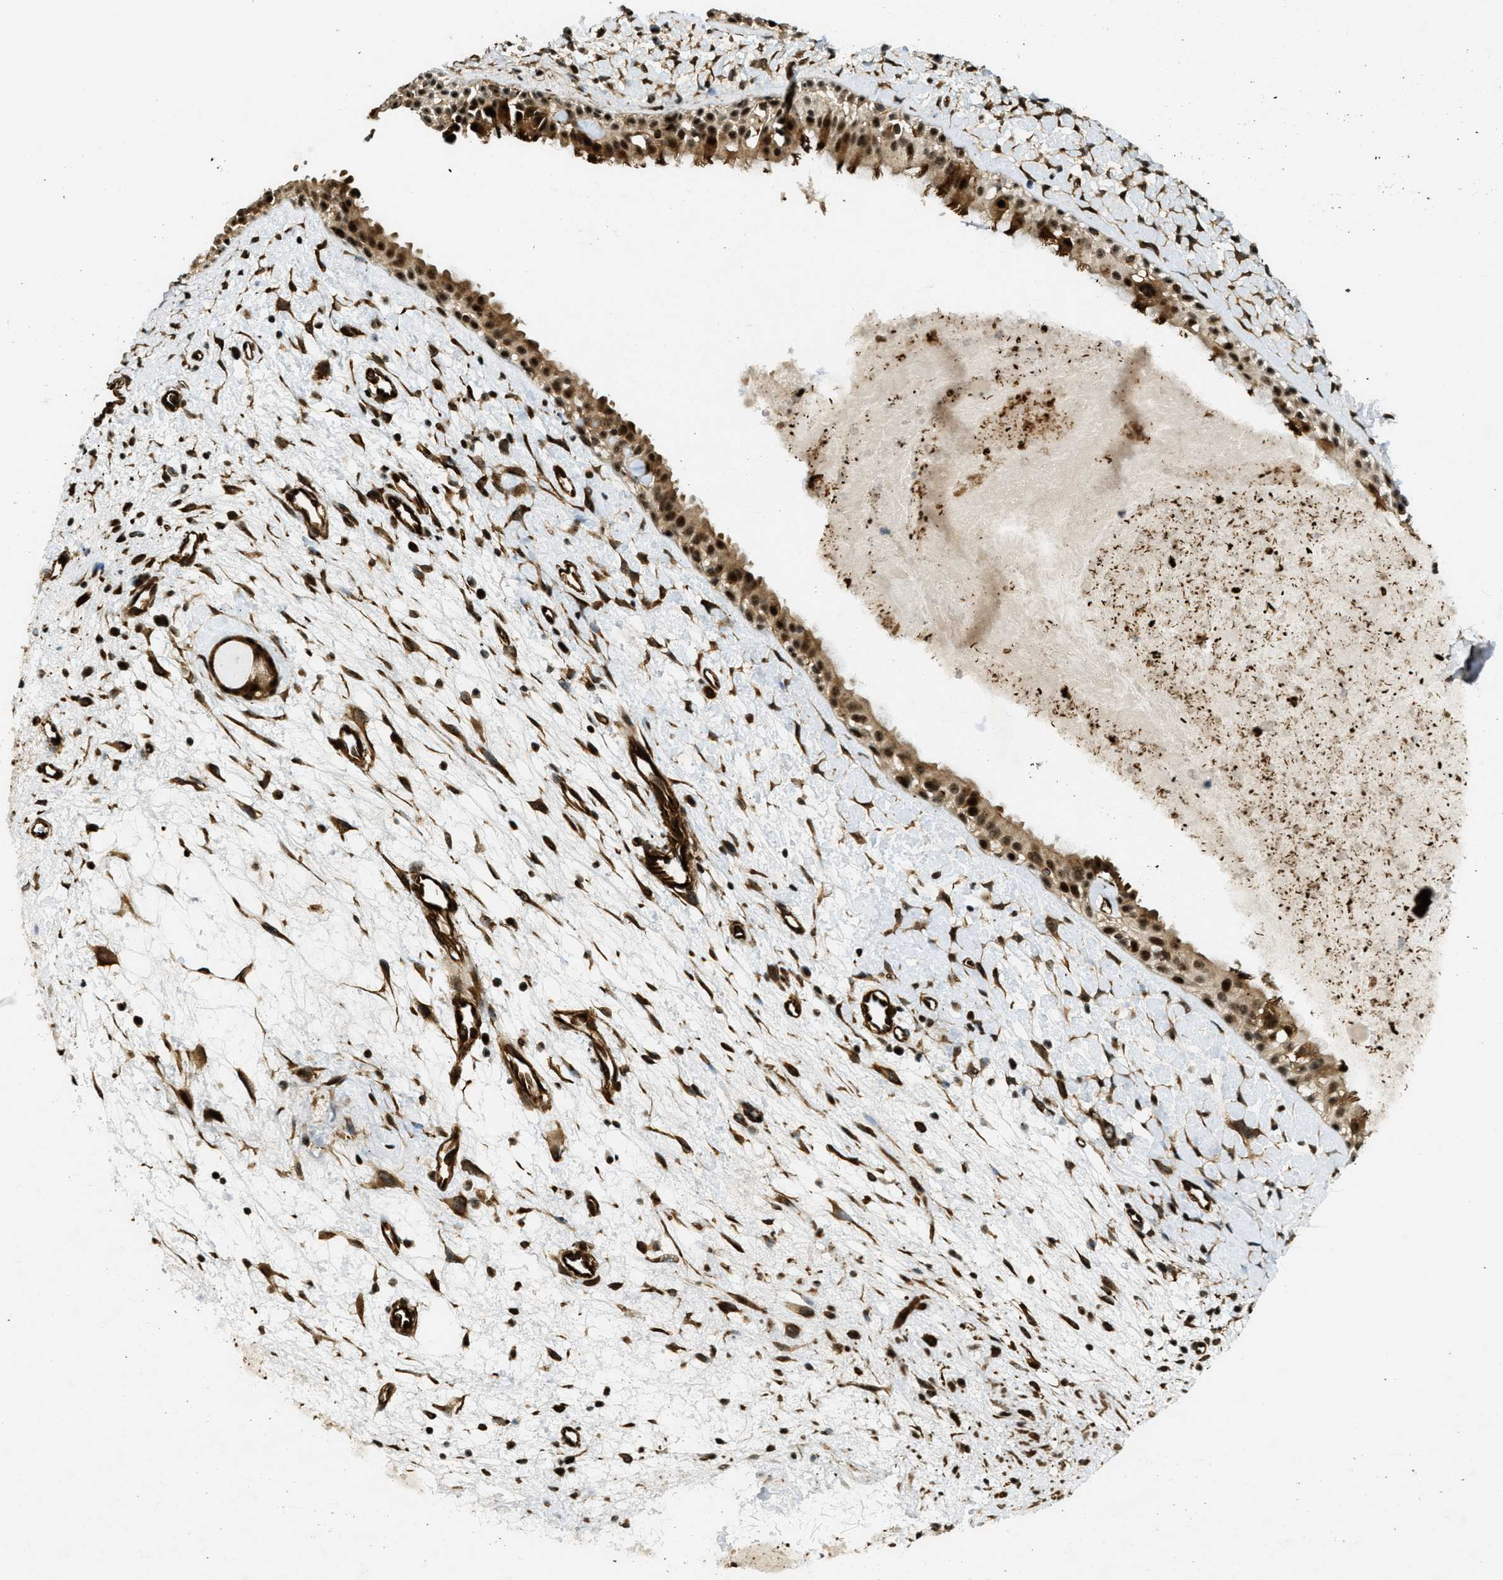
{"staining": {"intensity": "strong", "quantity": ">75%", "location": "cytoplasmic/membranous,nuclear"}, "tissue": "nasopharynx", "cell_type": "Respiratory epithelial cells", "image_type": "normal", "snomed": [{"axis": "morphology", "description": "Normal tissue, NOS"}, {"axis": "topography", "description": "Nasopharynx"}], "caption": "Immunohistochemistry (IHC) (DAB) staining of benign nasopharynx shows strong cytoplasmic/membranous,nuclear protein positivity in approximately >75% of respiratory epithelial cells.", "gene": "CFAP36", "patient": {"sex": "male", "age": 22}}